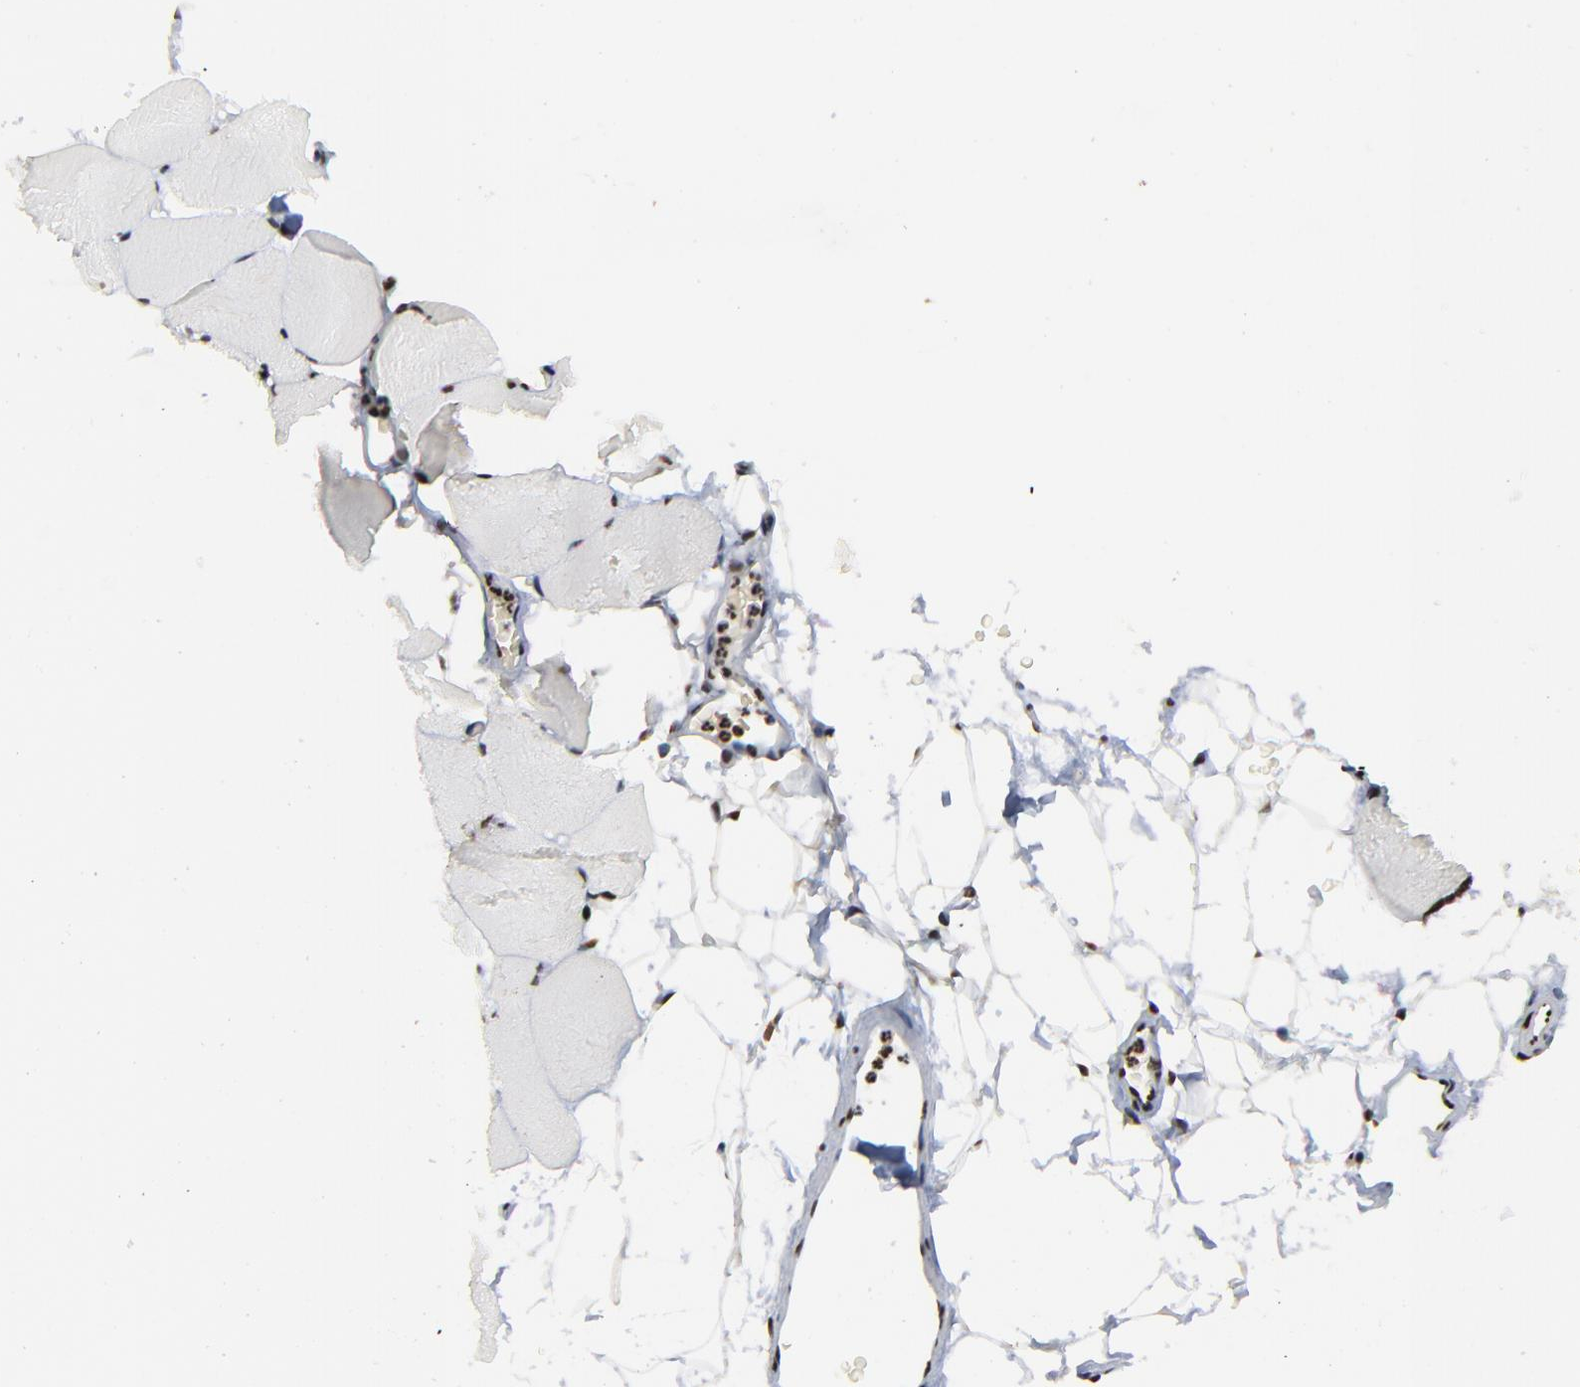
{"staining": {"intensity": "weak", "quantity": "25%-75%", "location": "nuclear"}, "tissue": "skeletal muscle", "cell_type": "Myocytes", "image_type": "normal", "snomed": [{"axis": "morphology", "description": "Normal tissue, NOS"}, {"axis": "topography", "description": "Skeletal muscle"}, {"axis": "topography", "description": "Parathyroid gland"}], "caption": "A brown stain shows weak nuclear positivity of a protein in myocytes of unremarkable human skeletal muscle. (DAB IHC with brightfield microscopy, high magnification).", "gene": "CREB1", "patient": {"sex": "female", "age": 37}}